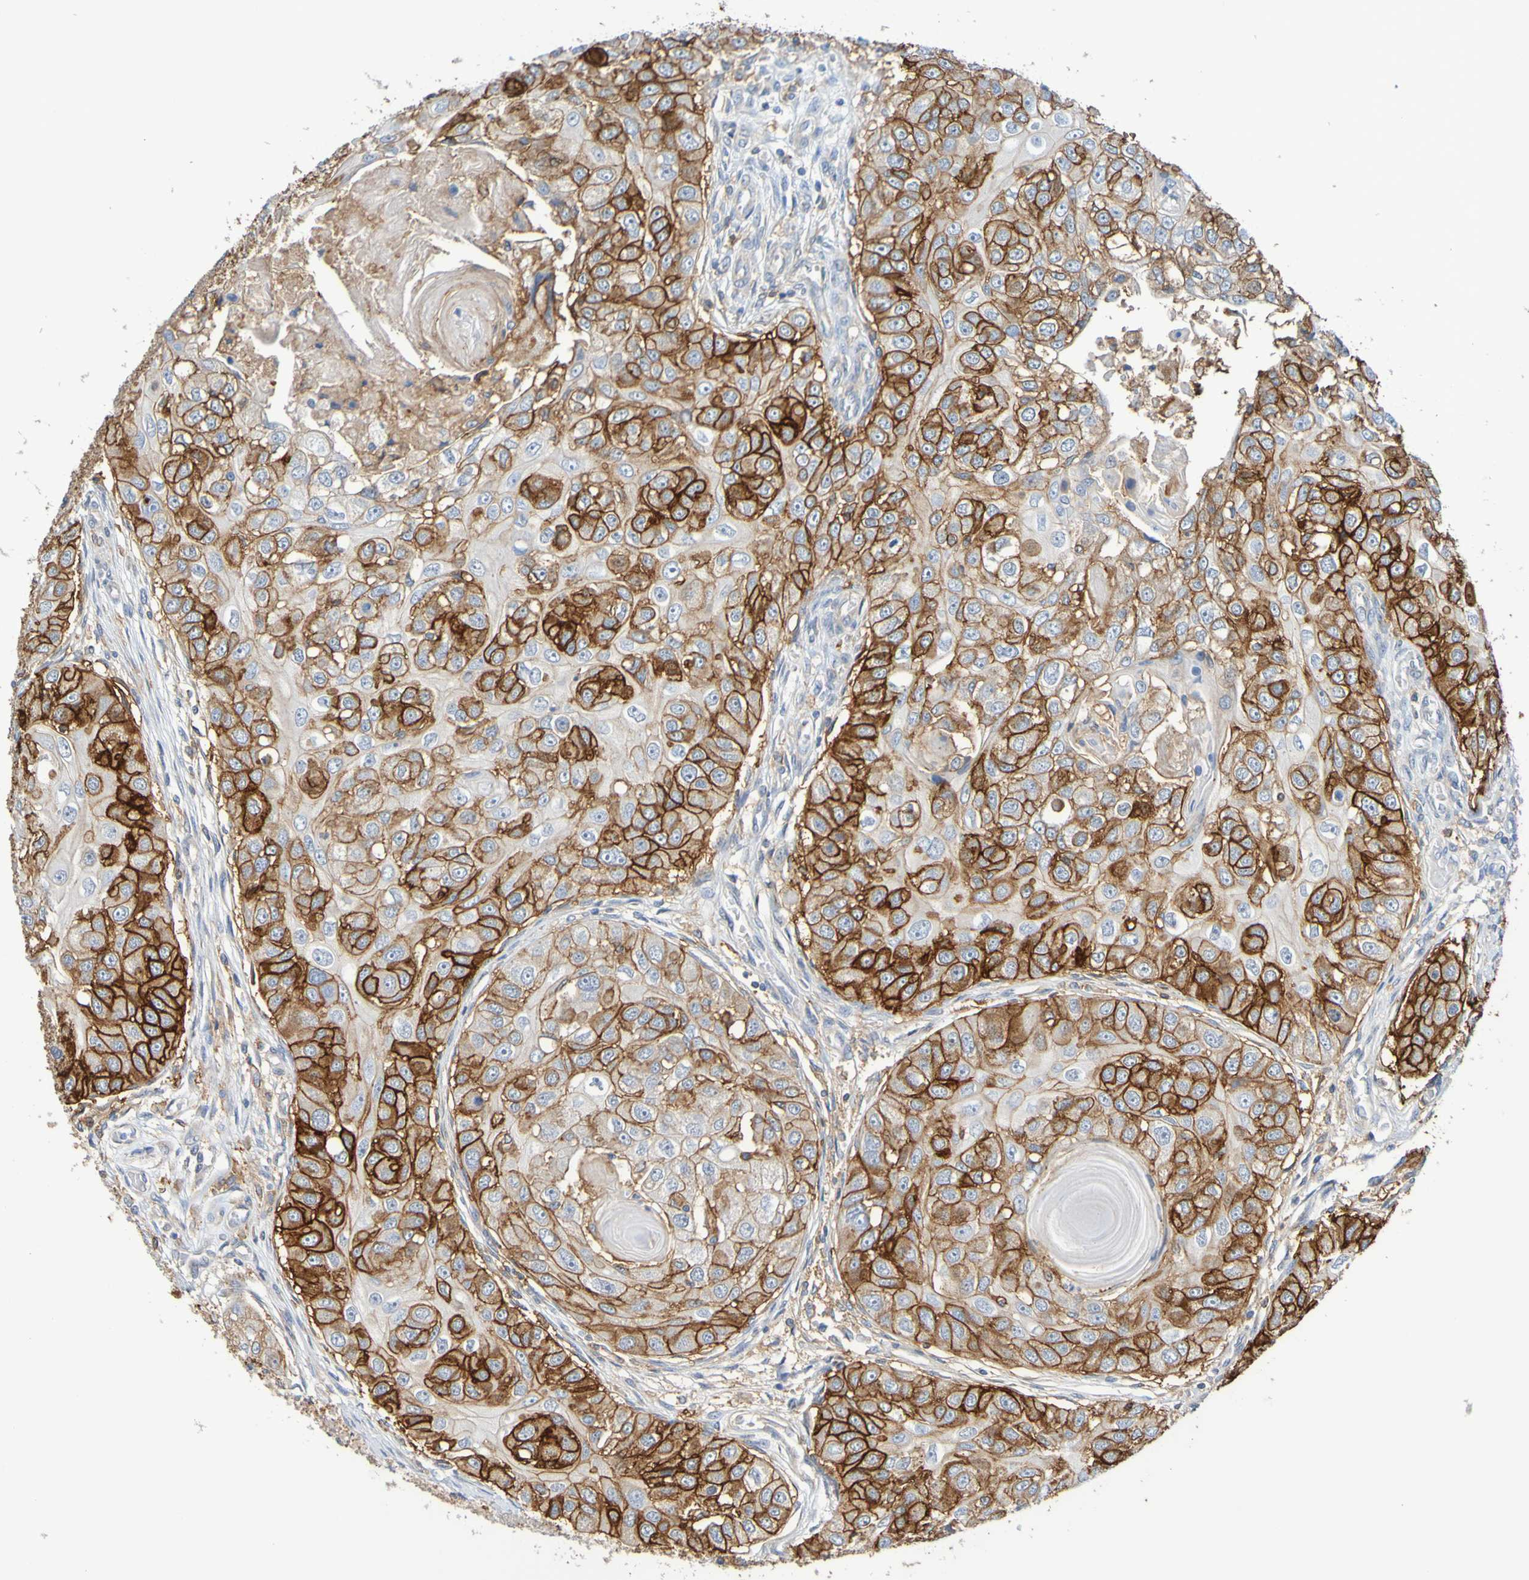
{"staining": {"intensity": "strong", "quantity": ">75%", "location": "cytoplasmic/membranous"}, "tissue": "head and neck cancer", "cell_type": "Tumor cells", "image_type": "cancer", "snomed": [{"axis": "morphology", "description": "Normal tissue, NOS"}, {"axis": "morphology", "description": "Squamous cell carcinoma, NOS"}, {"axis": "topography", "description": "Skeletal muscle"}, {"axis": "topography", "description": "Head-Neck"}], "caption": "Protein expression analysis of head and neck cancer (squamous cell carcinoma) displays strong cytoplasmic/membranous expression in approximately >75% of tumor cells. (IHC, brightfield microscopy, high magnification).", "gene": "SLC3A2", "patient": {"sex": "male", "age": 51}}